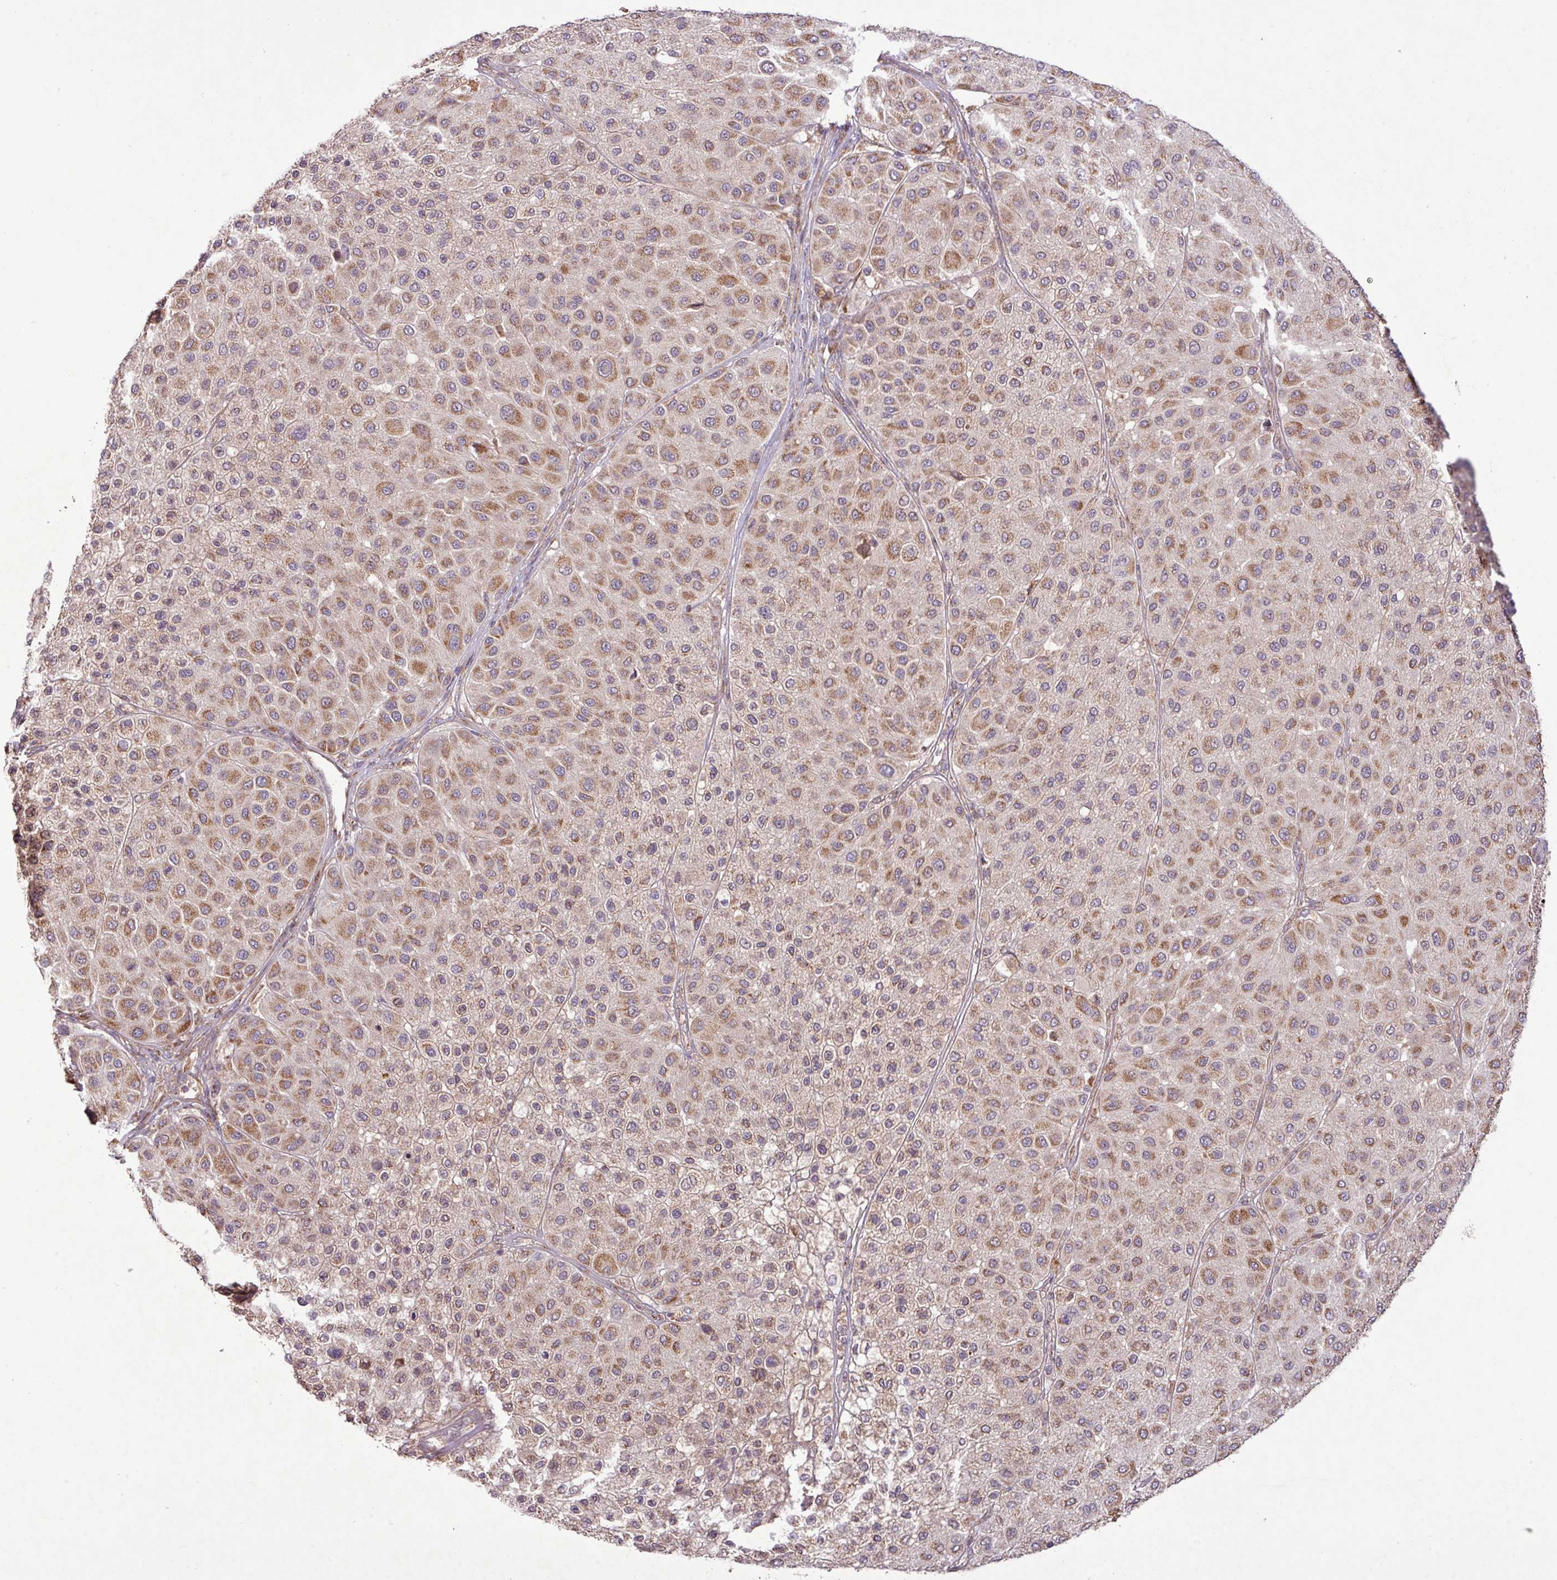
{"staining": {"intensity": "moderate", "quantity": ">75%", "location": "cytoplasmic/membranous"}, "tissue": "melanoma", "cell_type": "Tumor cells", "image_type": "cancer", "snomed": [{"axis": "morphology", "description": "Malignant melanoma, Metastatic site"}, {"axis": "topography", "description": "Smooth muscle"}], "caption": "Protein staining exhibits moderate cytoplasmic/membranous positivity in approximately >75% of tumor cells in melanoma.", "gene": "YPEL3", "patient": {"sex": "male", "age": 41}}